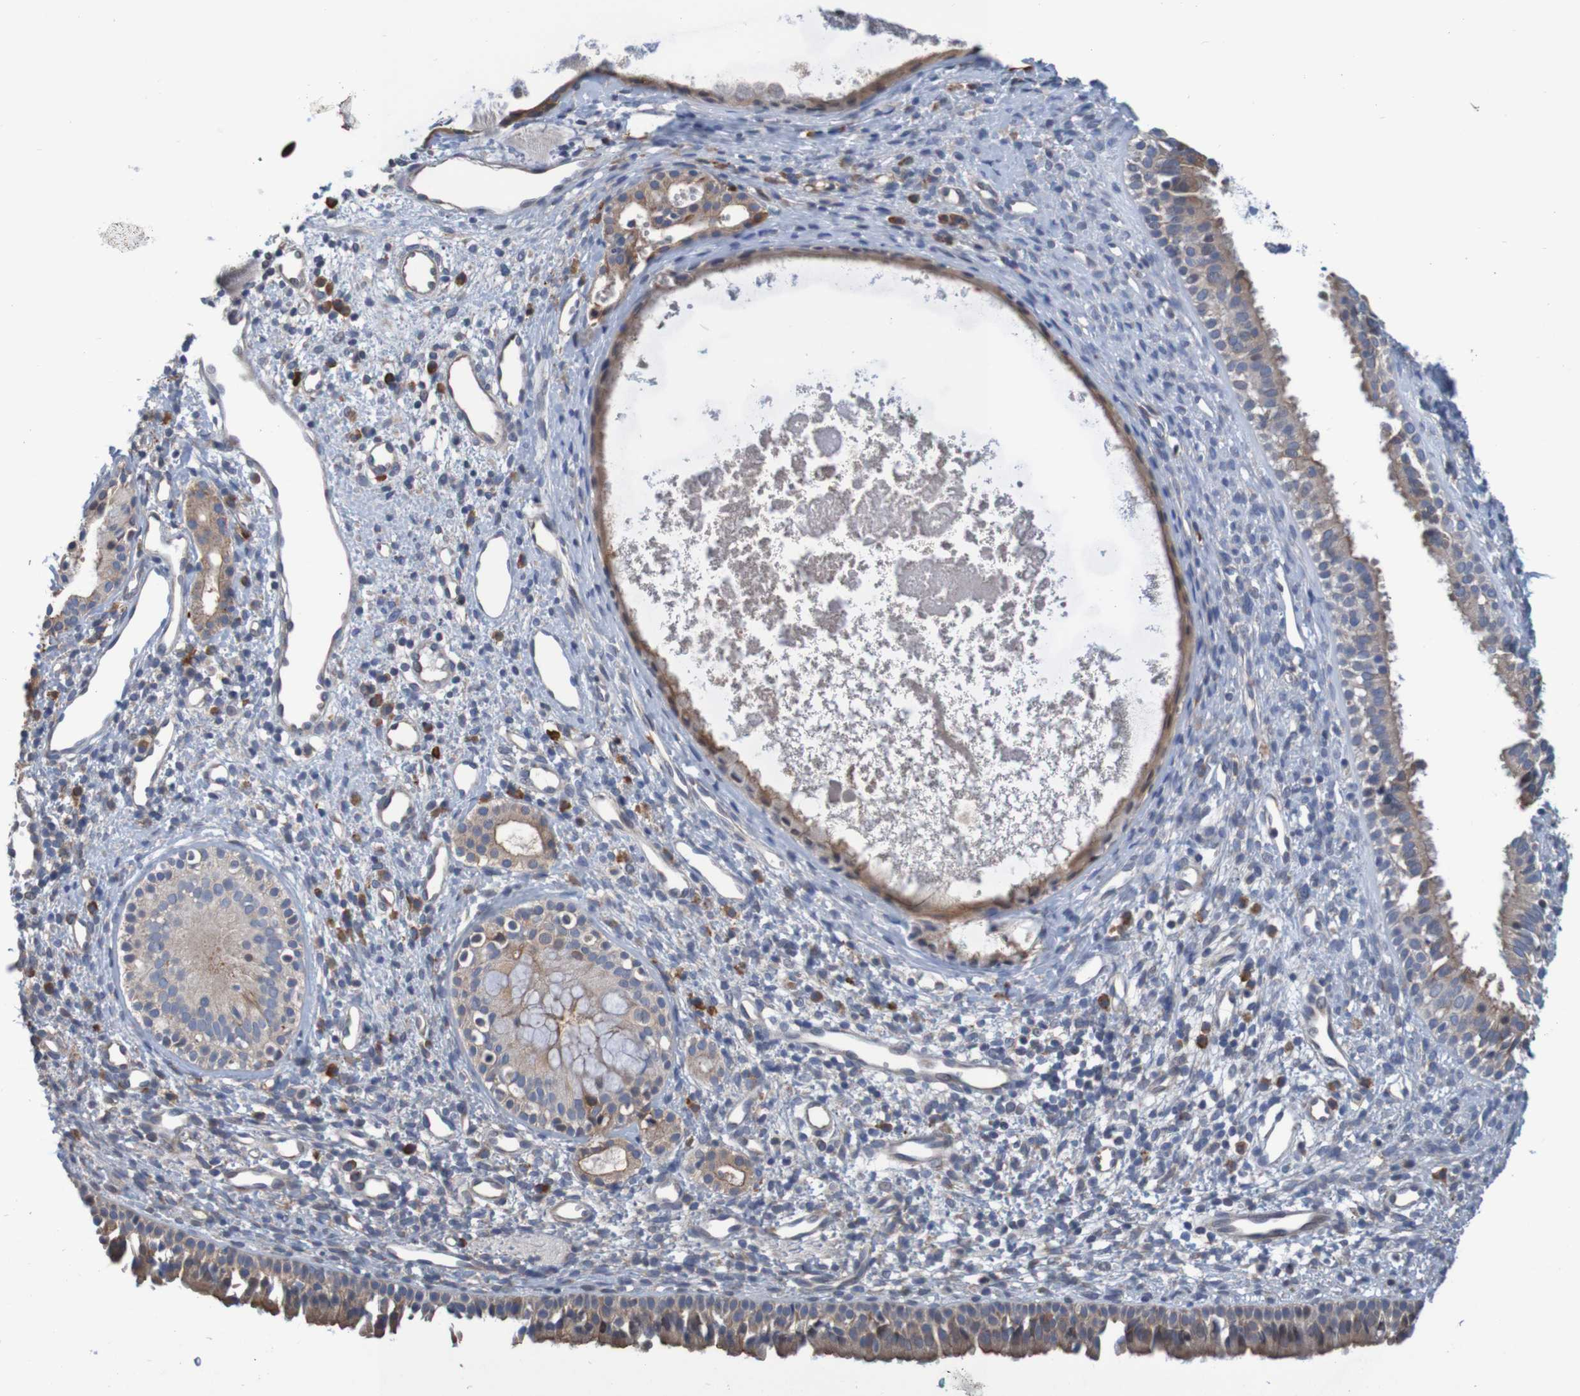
{"staining": {"intensity": "moderate", "quantity": ">75%", "location": "cytoplasmic/membranous"}, "tissue": "nasopharynx", "cell_type": "Respiratory epithelial cells", "image_type": "normal", "snomed": [{"axis": "morphology", "description": "Normal tissue, NOS"}, {"axis": "topography", "description": "Nasopharynx"}], "caption": "Protein staining reveals moderate cytoplasmic/membranous expression in about >75% of respiratory epithelial cells in unremarkable nasopharynx. (DAB IHC, brown staining for protein, blue staining for nuclei).", "gene": "CLDN18", "patient": {"sex": "male", "age": 22}}